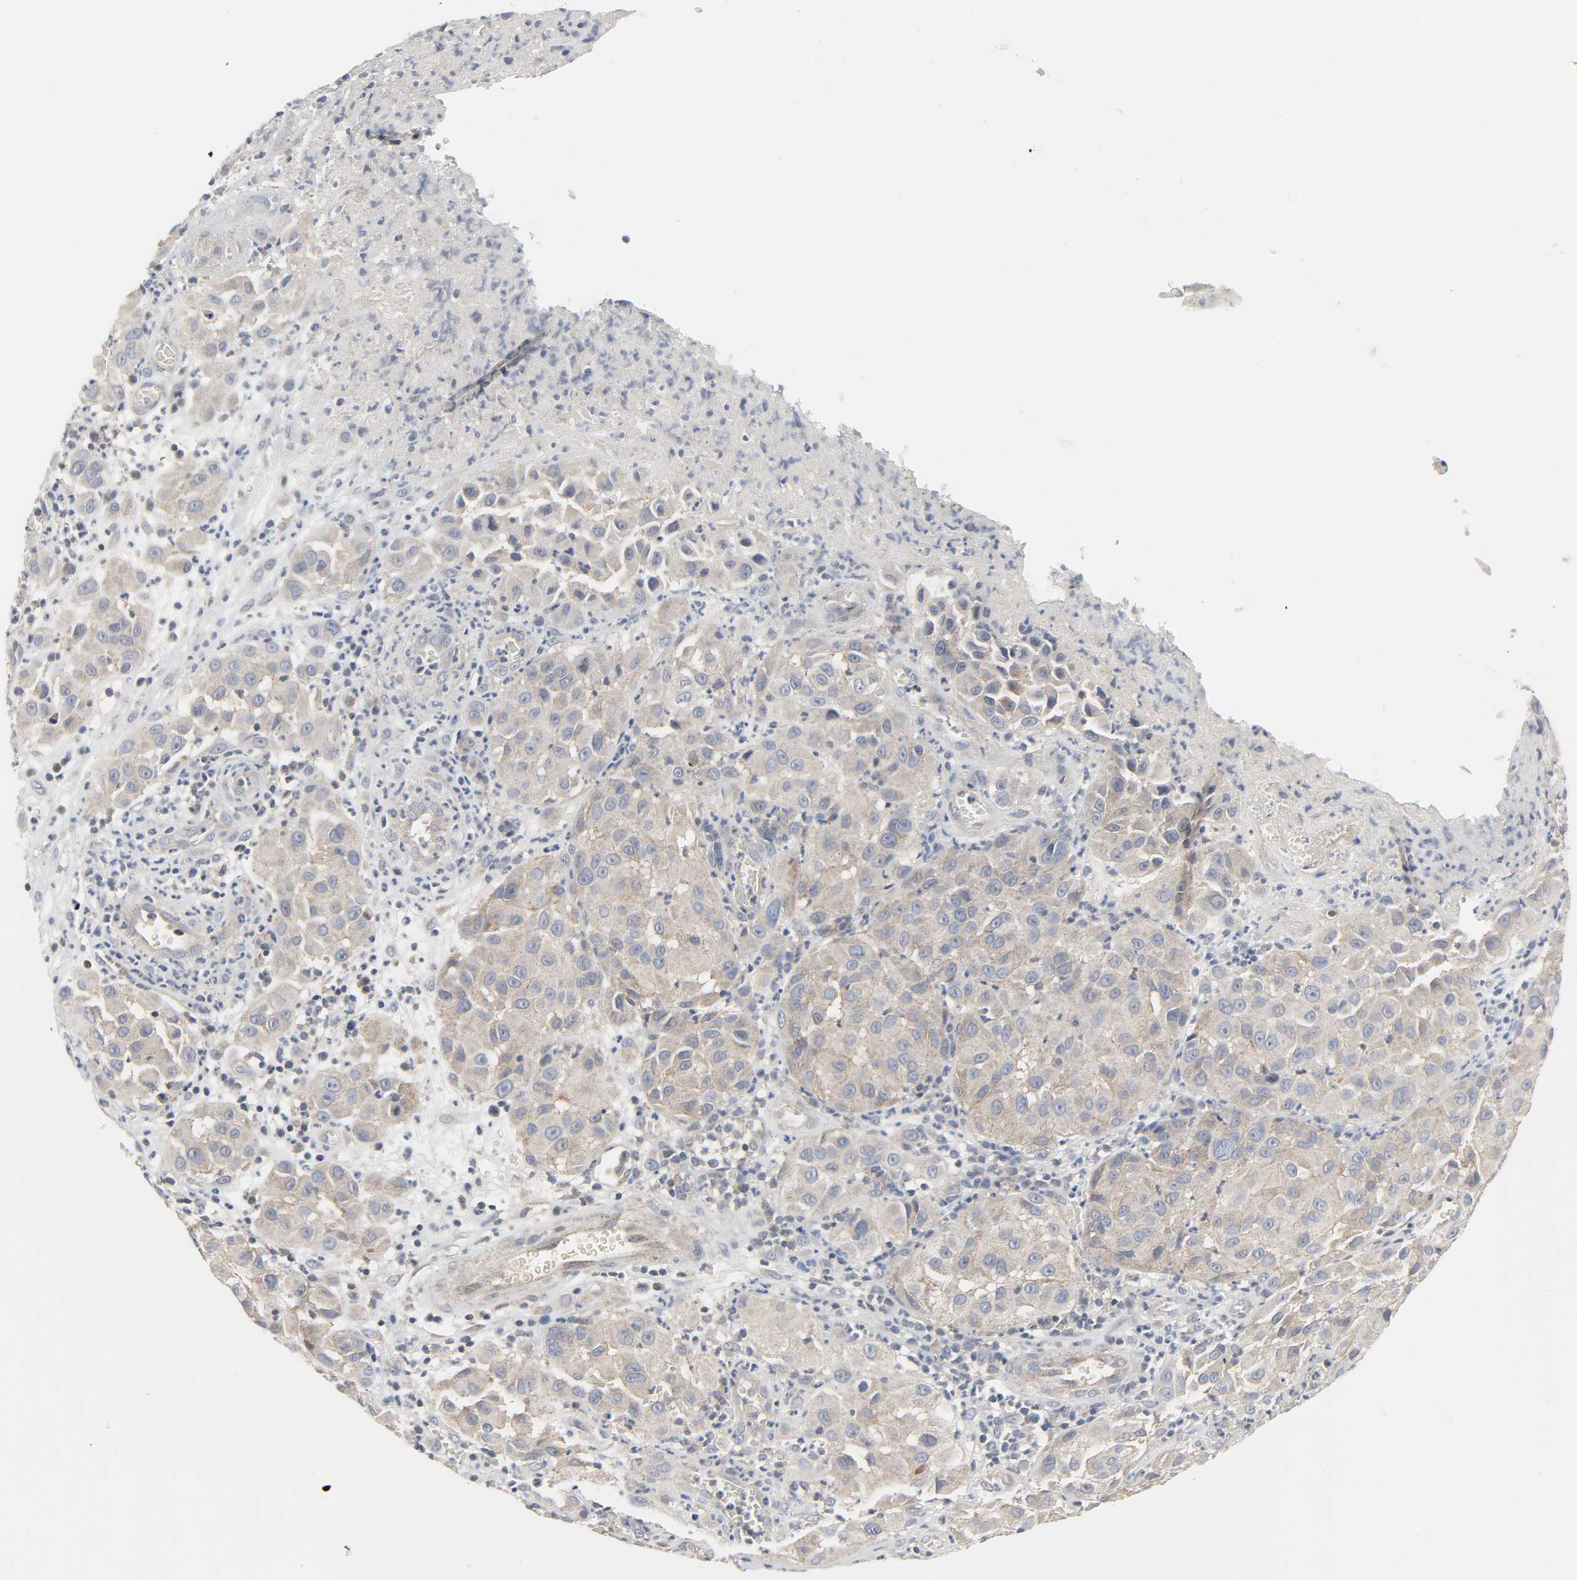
{"staining": {"intensity": "moderate", "quantity": ">75%", "location": "cytoplasmic/membranous"}, "tissue": "melanoma", "cell_type": "Tumor cells", "image_type": "cancer", "snomed": [{"axis": "morphology", "description": "Malignant melanoma, NOS"}, {"axis": "topography", "description": "Skin"}], "caption": "Protein expression analysis of malignant melanoma shows moderate cytoplasmic/membranous staining in approximately >75% of tumor cells. (IHC, brightfield microscopy, high magnification).", "gene": "CLIP1", "patient": {"sex": "female", "age": 21}}